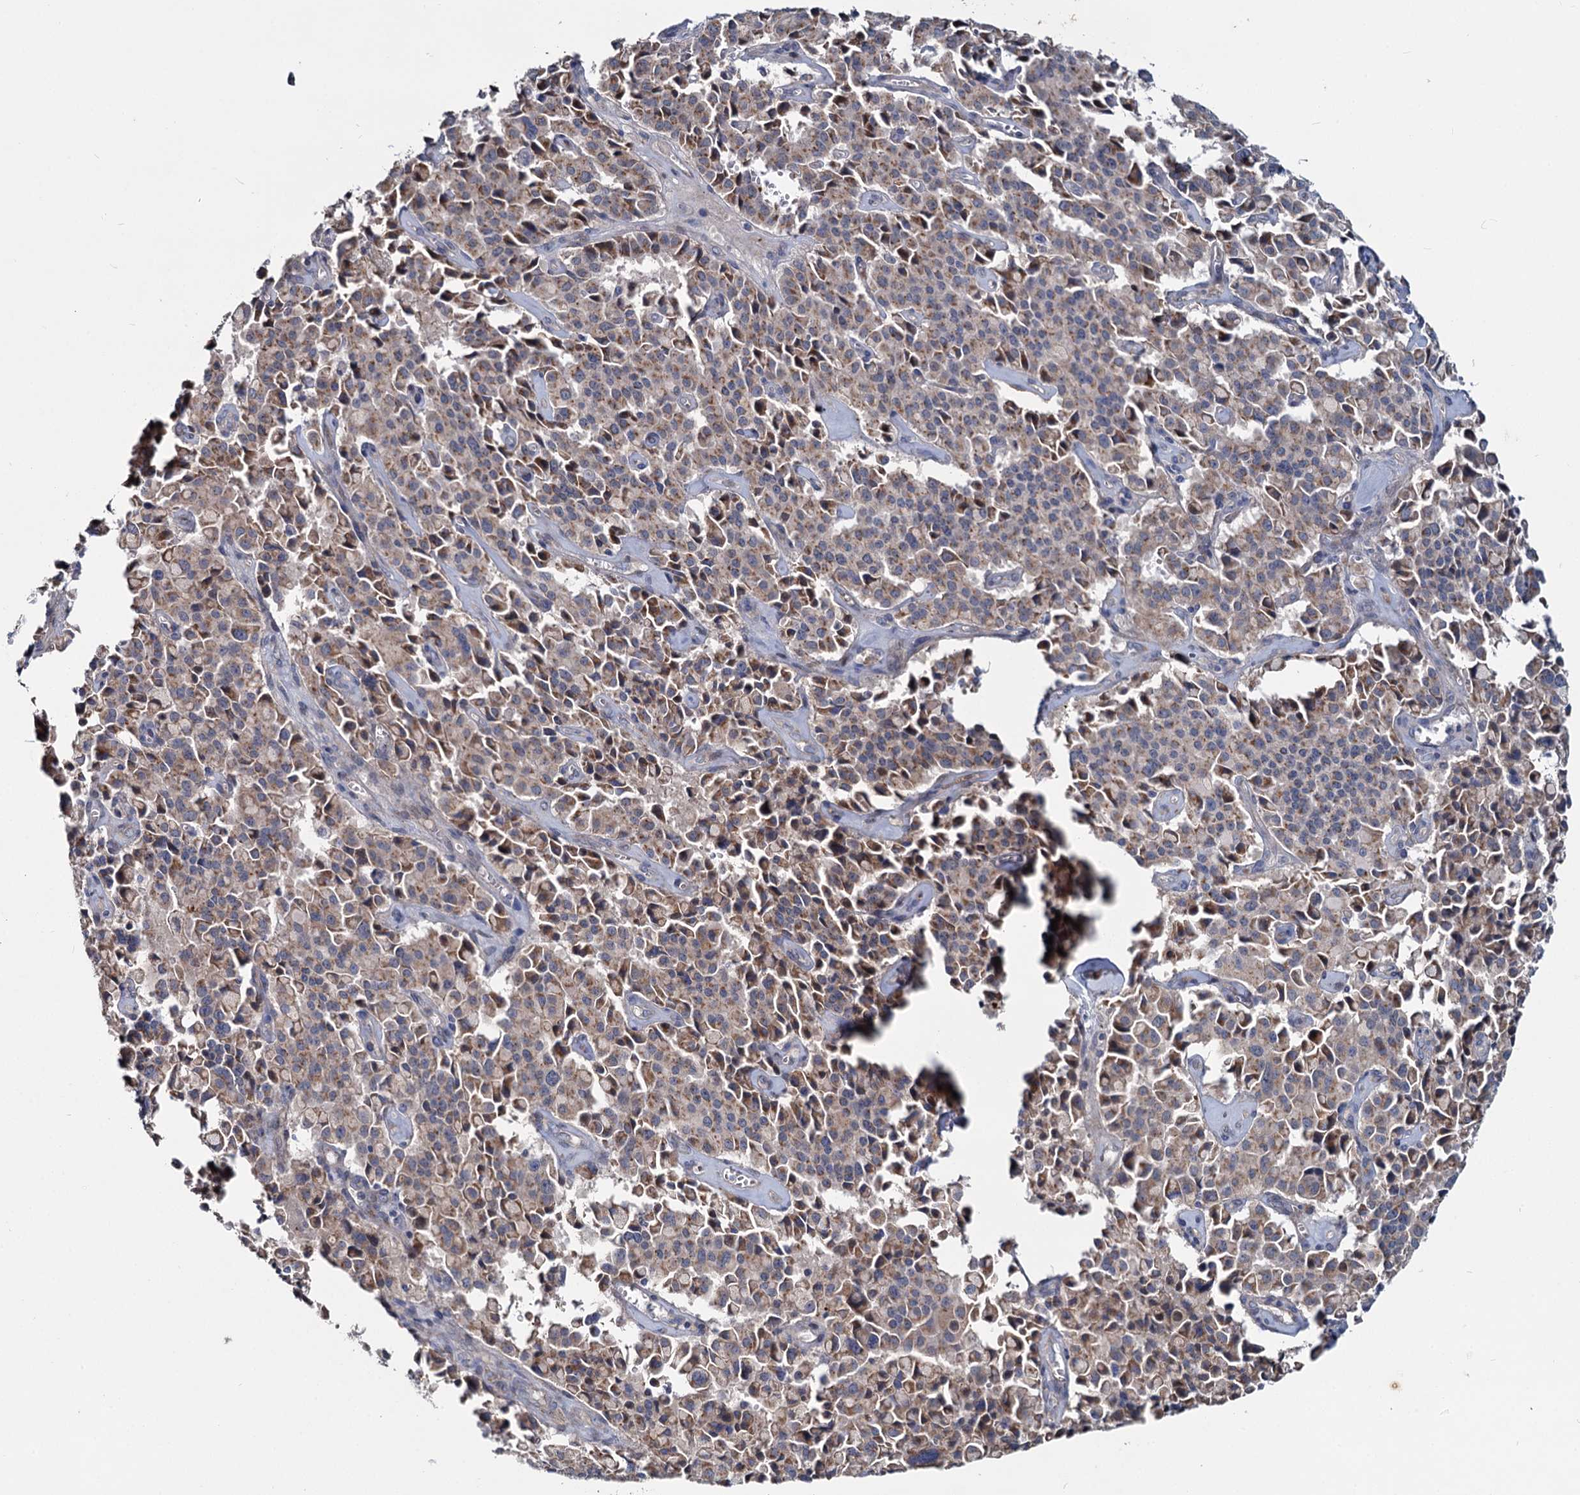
{"staining": {"intensity": "weak", "quantity": ">75%", "location": "cytoplasmic/membranous"}, "tissue": "pancreatic cancer", "cell_type": "Tumor cells", "image_type": "cancer", "snomed": [{"axis": "morphology", "description": "Adenocarcinoma, NOS"}, {"axis": "topography", "description": "Pancreas"}], "caption": "Immunohistochemical staining of human pancreatic adenocarcinoma displays weak cytoplasmic/membranous protein expression in approximately >75% of tumor cells. The protein of interest is stained brown, and the nuclei are stained in blue (DAB IHC with brightfield microscopy, high magnification).", "gene": "DCUN1D2", "patient": {"sex": "male", "age": 65}}